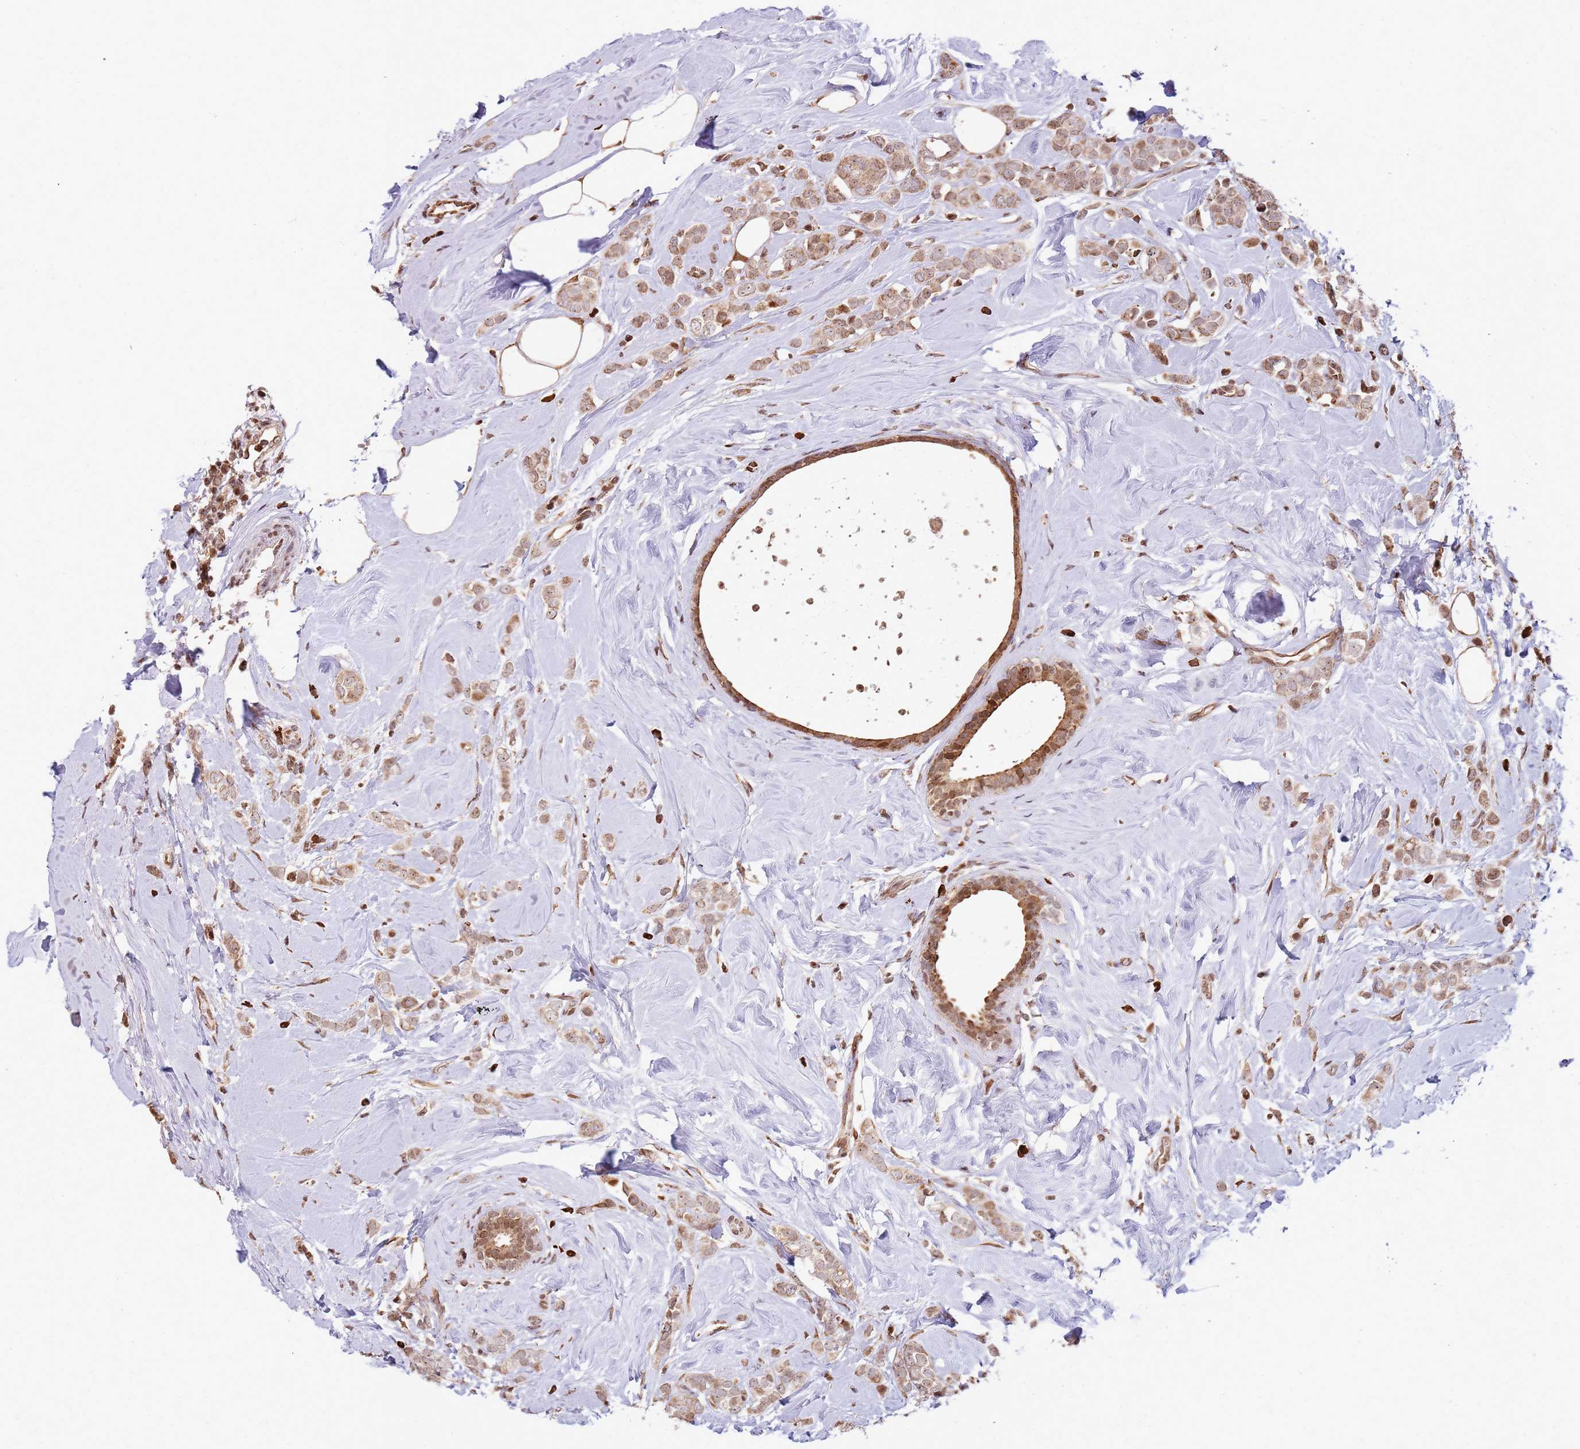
{"staining": {"intensity": "moderate", "quantity": ">75%", "location": "cytoplasmic/membranous"}, "tissue": "breast cancer", "cell_type": "Tumor cells", "image_type": "cancer", "snomed": [{"axis": "morphology", "description": "Lobular carcinoma"}, {"axis": "topography", "description": "Breast"}], "caption": "Protein staining shows moderate cytoplasmic/membranous expression in about >75% of tumor cells in breast cancer.", "gene": "SCAF1", "patient": {"sex": "female", "age": 47}}